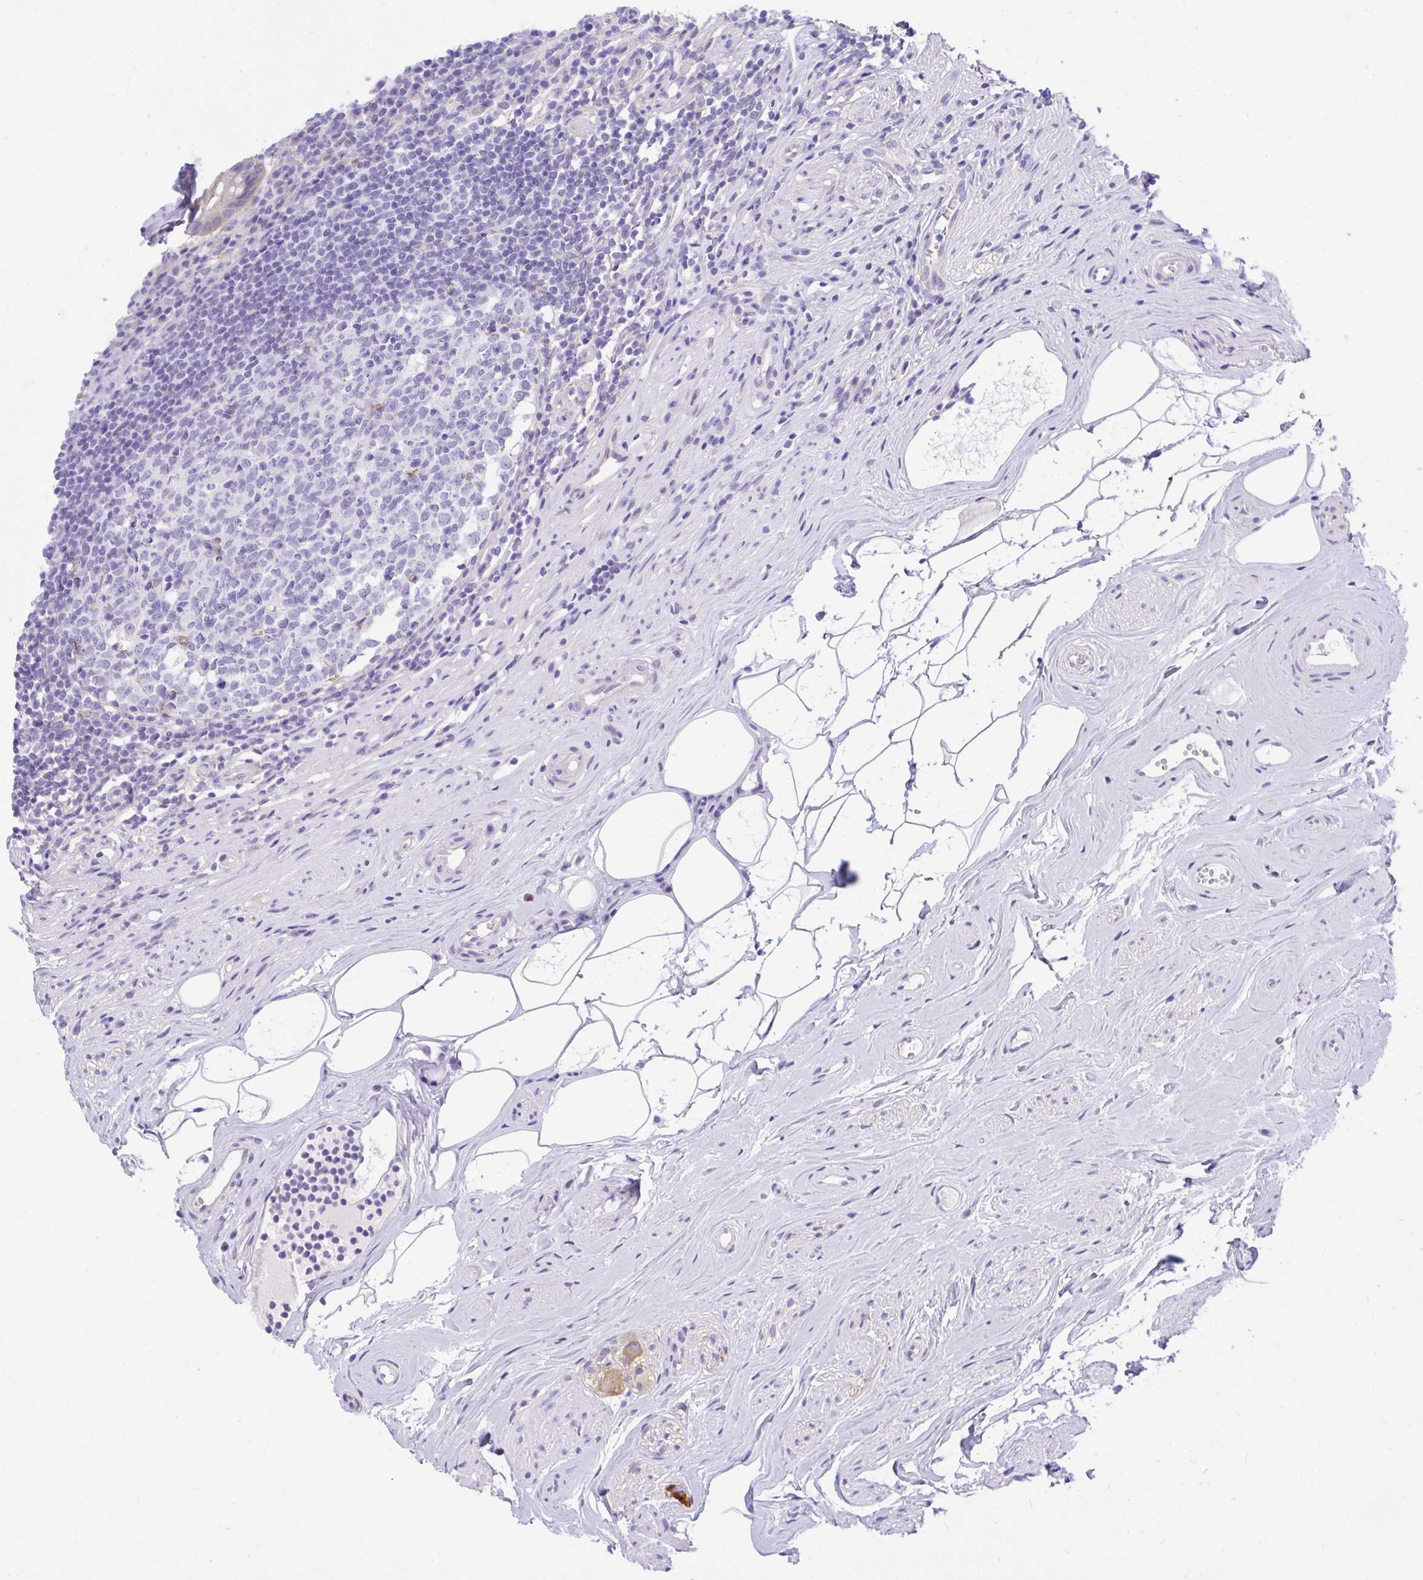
{"staining": {"intensity": "weak", "quantity": "25%-75%", "location": "cytoplasmic/membranous"}, "tissue": "appendix", "cell_type": "Glandular cells", "image_type": "normal", "snomed": [{"axis": "morphology", "description": "Normal tissue, NOS"}, {"axis": "topography", "description": "Appendix"}], "caption": "Unremarkable appendix shows weak cytoplasmic/membranous positivity in about 25%-75% of glandular cells (Stains: DAB in brown, nuclei in blue, Microscopy: brightfield microscopy at high magnification)..", "gene": "TLN2", "patient": {"sex": "female", "age": 56}}